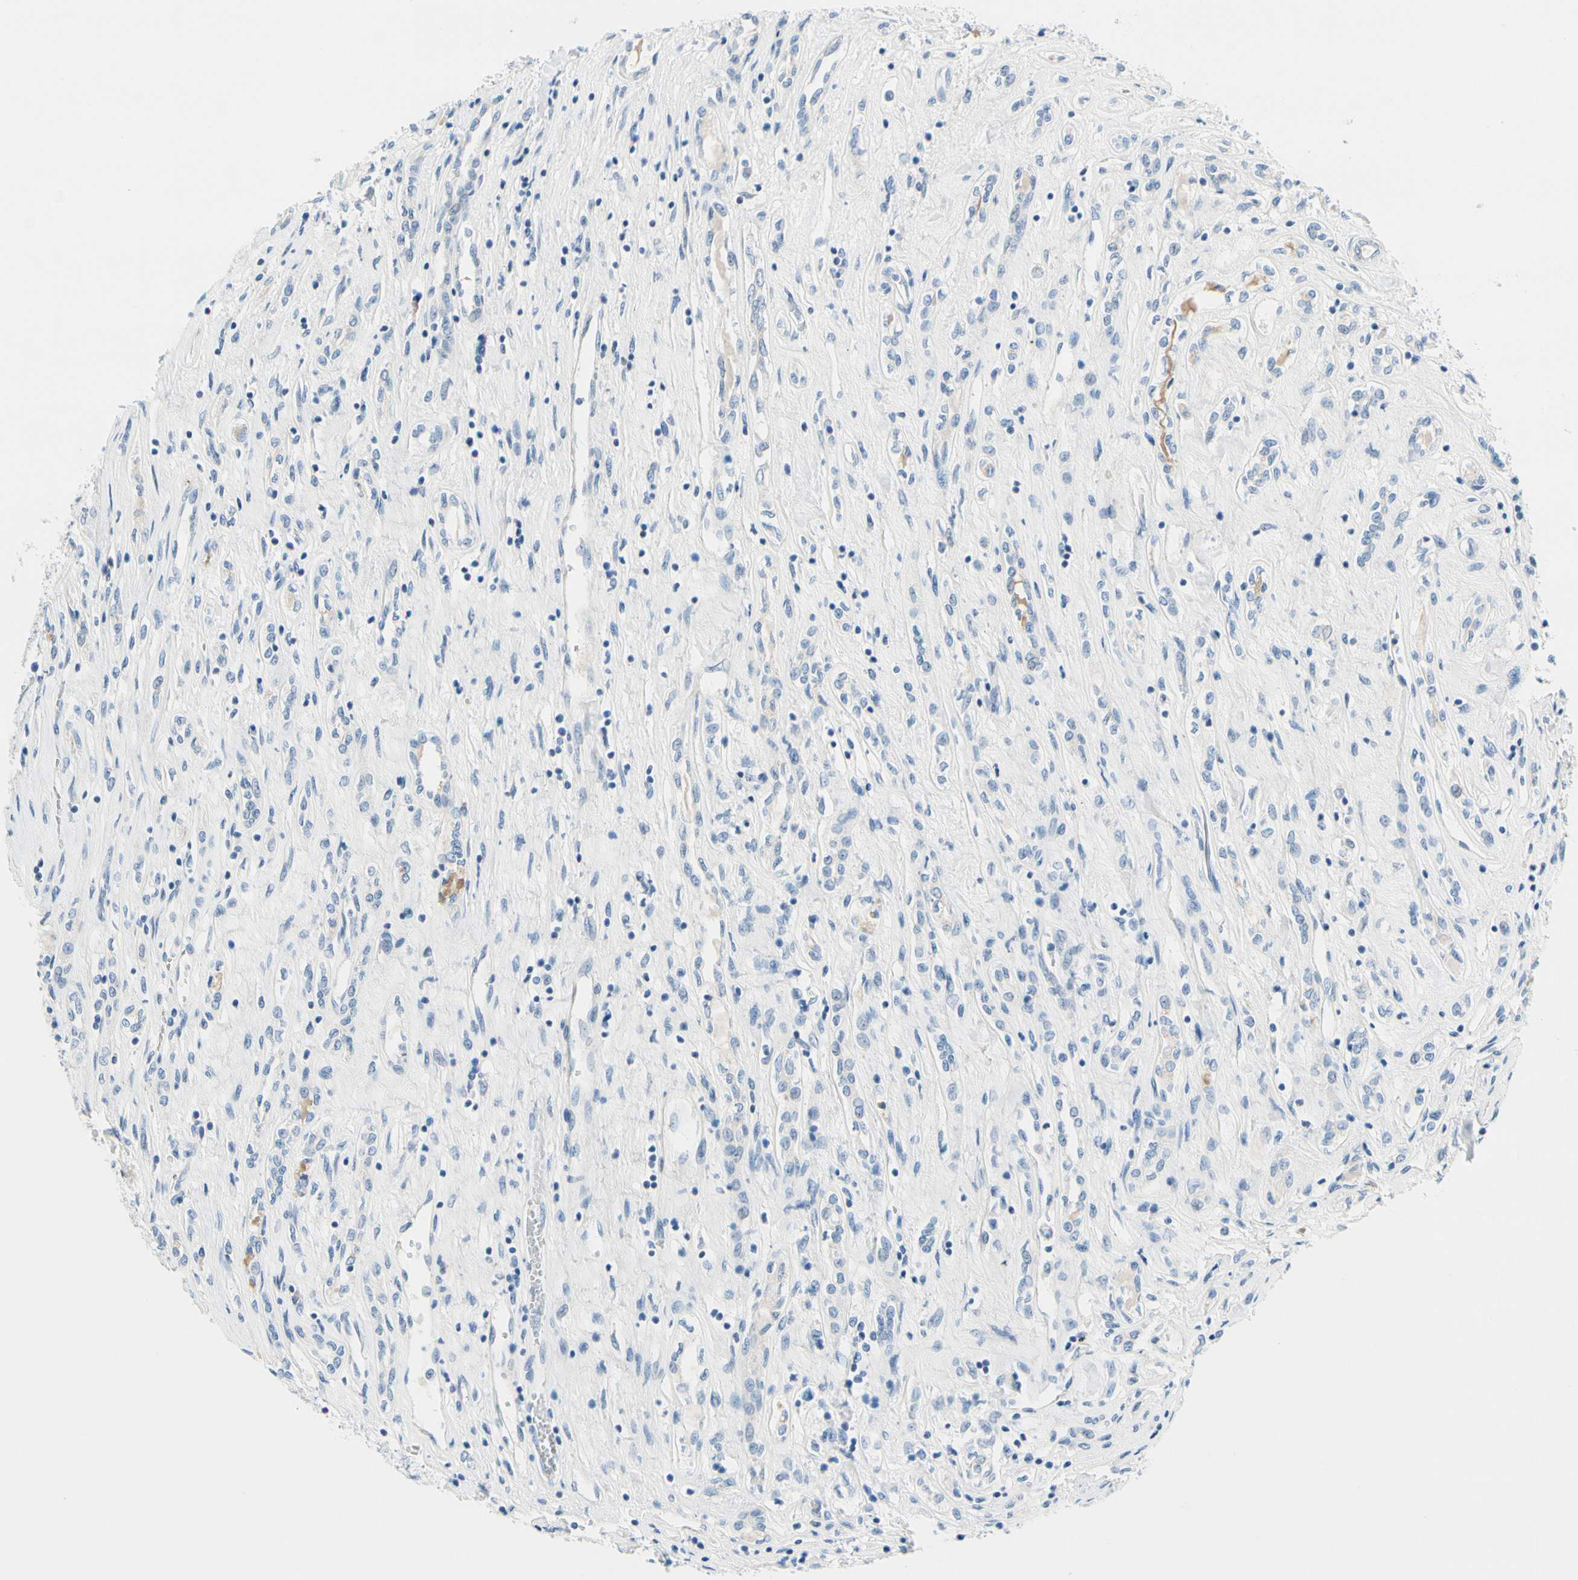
{"staining": {"intensity": "negative", "quantity": "none", "location": "none"}, "tissue": "renal cancer", "cell_type": "Tumor cells", "image_type": "cancer", "snomed": [{"axis": "morphology", "description": "Adenocarcinoma, NOS"}, {"axis": "topography", "description": "Kidney"}], "caption": "A histopathology image of renal adenocarcinoma stained for a protein displays no brown staining in tumor cells.", "gene": "FCER2", "patient": {"sex": "female", "age": 70}}